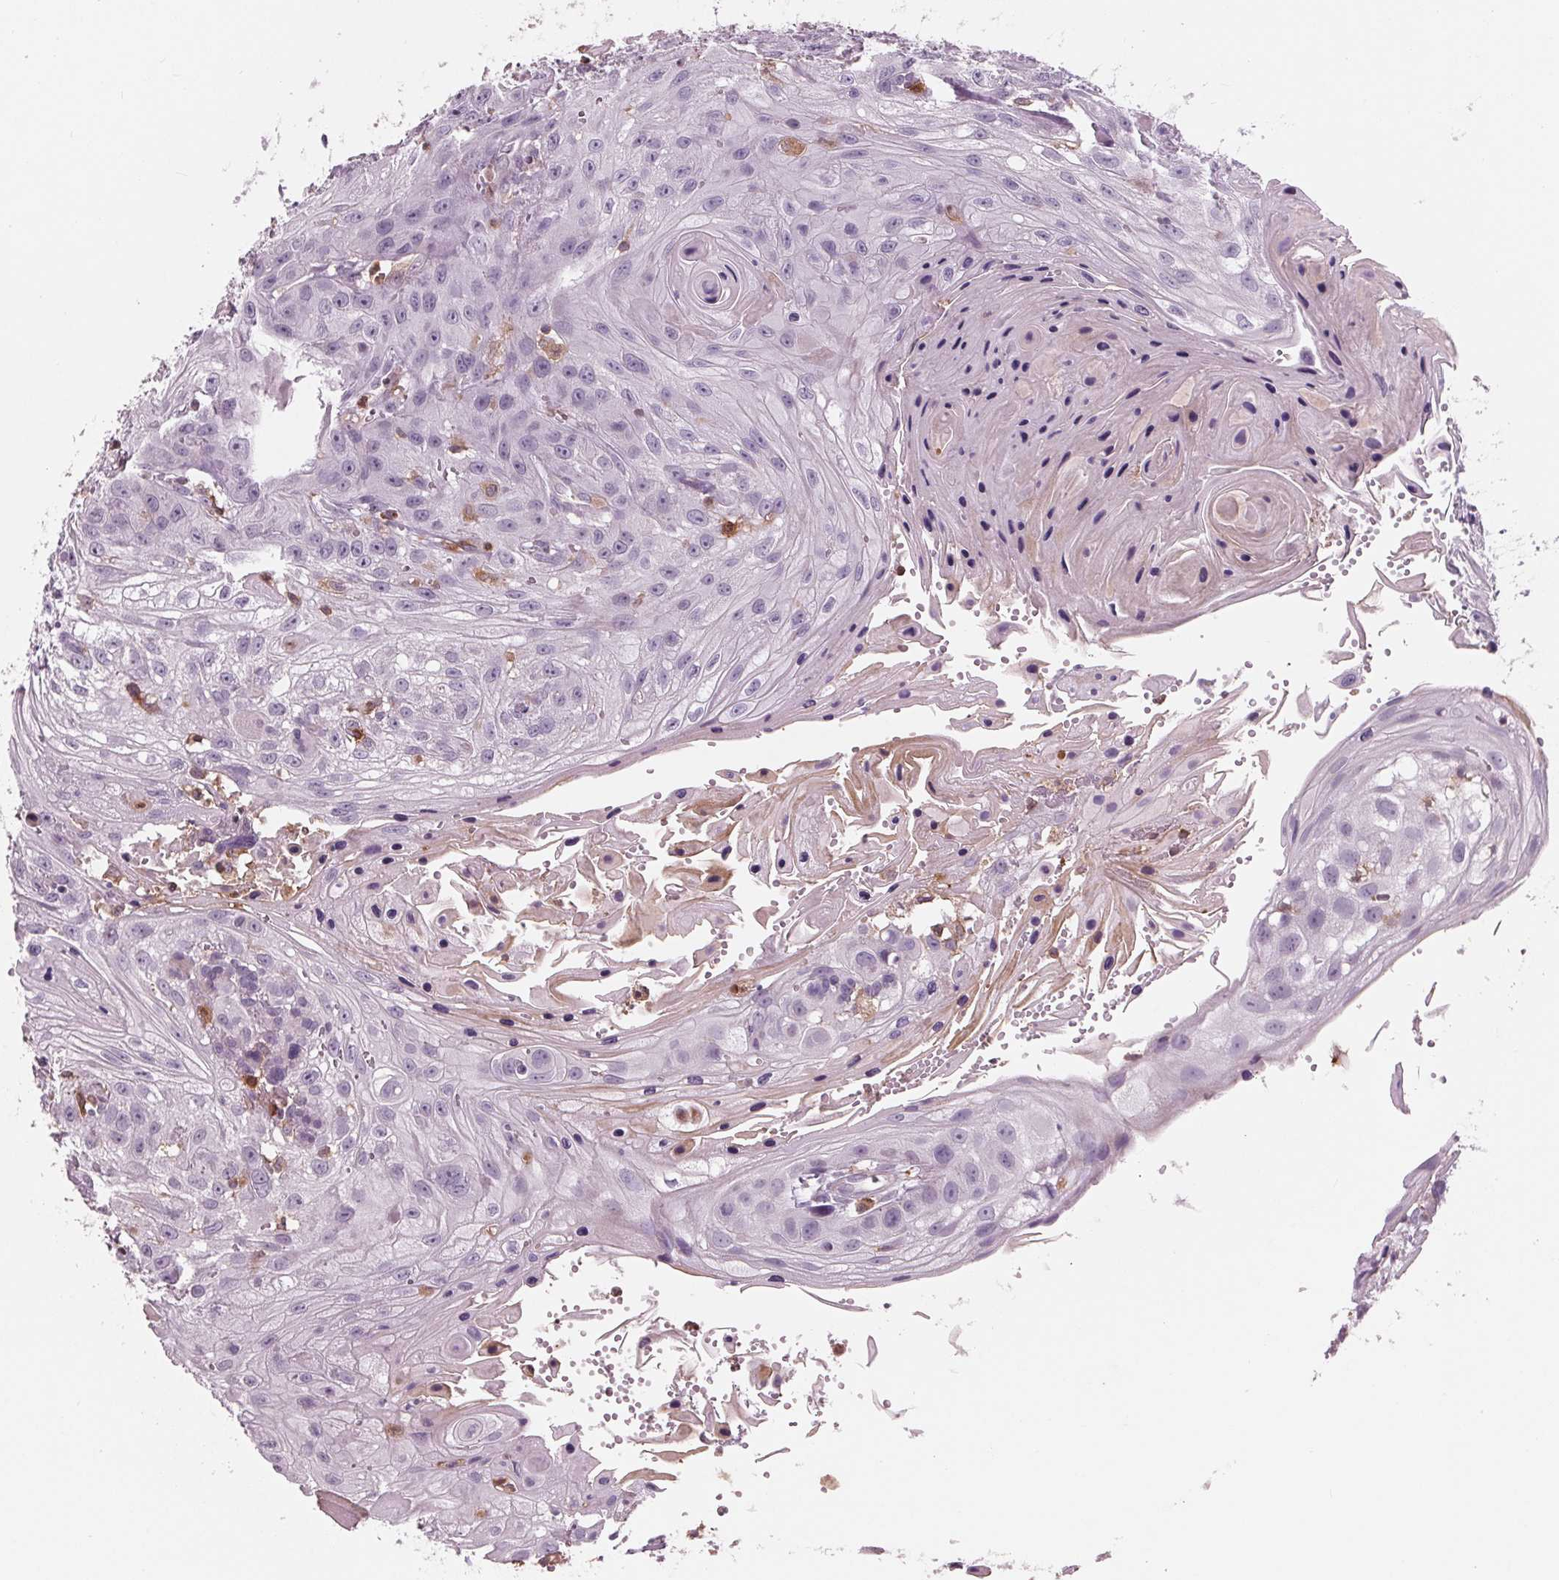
{"staining": {"intensity": "negative", "quantity": "none", "location": "none"}, "tissue": "head and neck cancer", "cell_type": "Tumor cells", "image_type": "cancer", "snomed": [{"axis": "morphology", "description": "Squamous cell carcinoma, NOS"}, {"axis": "topography", "description": "Oral tissue"}, {"axis": "topography", "description": "Head-Neck"}], "caption": "Squamous cell carcinoma (head and neck) was stained to show a protein in brown. There is no significant positivity in tumor cells.", "gene": "ARHGAP25", "patient": {"sex": "male", "age": 58}}